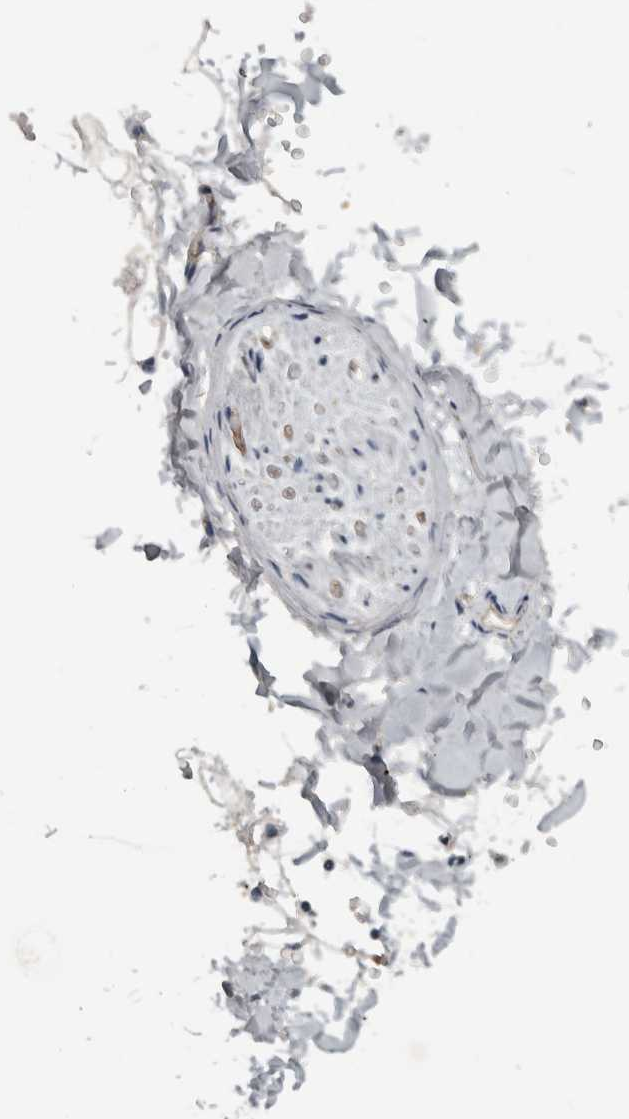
{"staining": {"intensity": "negative", "quantity": "none", "location": "none"}, "tissue": "adipose tissue", "cell_type": "Adipocytes", "image_type": "normal", "snomed": [{"axis": "morphology", "description": "Normal tissue, NOS"}, {"axis": "topography", "description": "Cartilage tissue"}, {"axis": "topography", "description": "Bronchus"}], "caption": "This photomicrograph is of normal adipose tissue stained with IHC to label a protein in brown with the nuclei are counter-stained blue. There is no positivity in adipocytes. (Stains: DAB IHC with hematoxylin counter stain, Microscopy: brightfield microscopy at high magnification).", "gene": "DCAF10", "patient": {"sex": "female", "age": 73}}